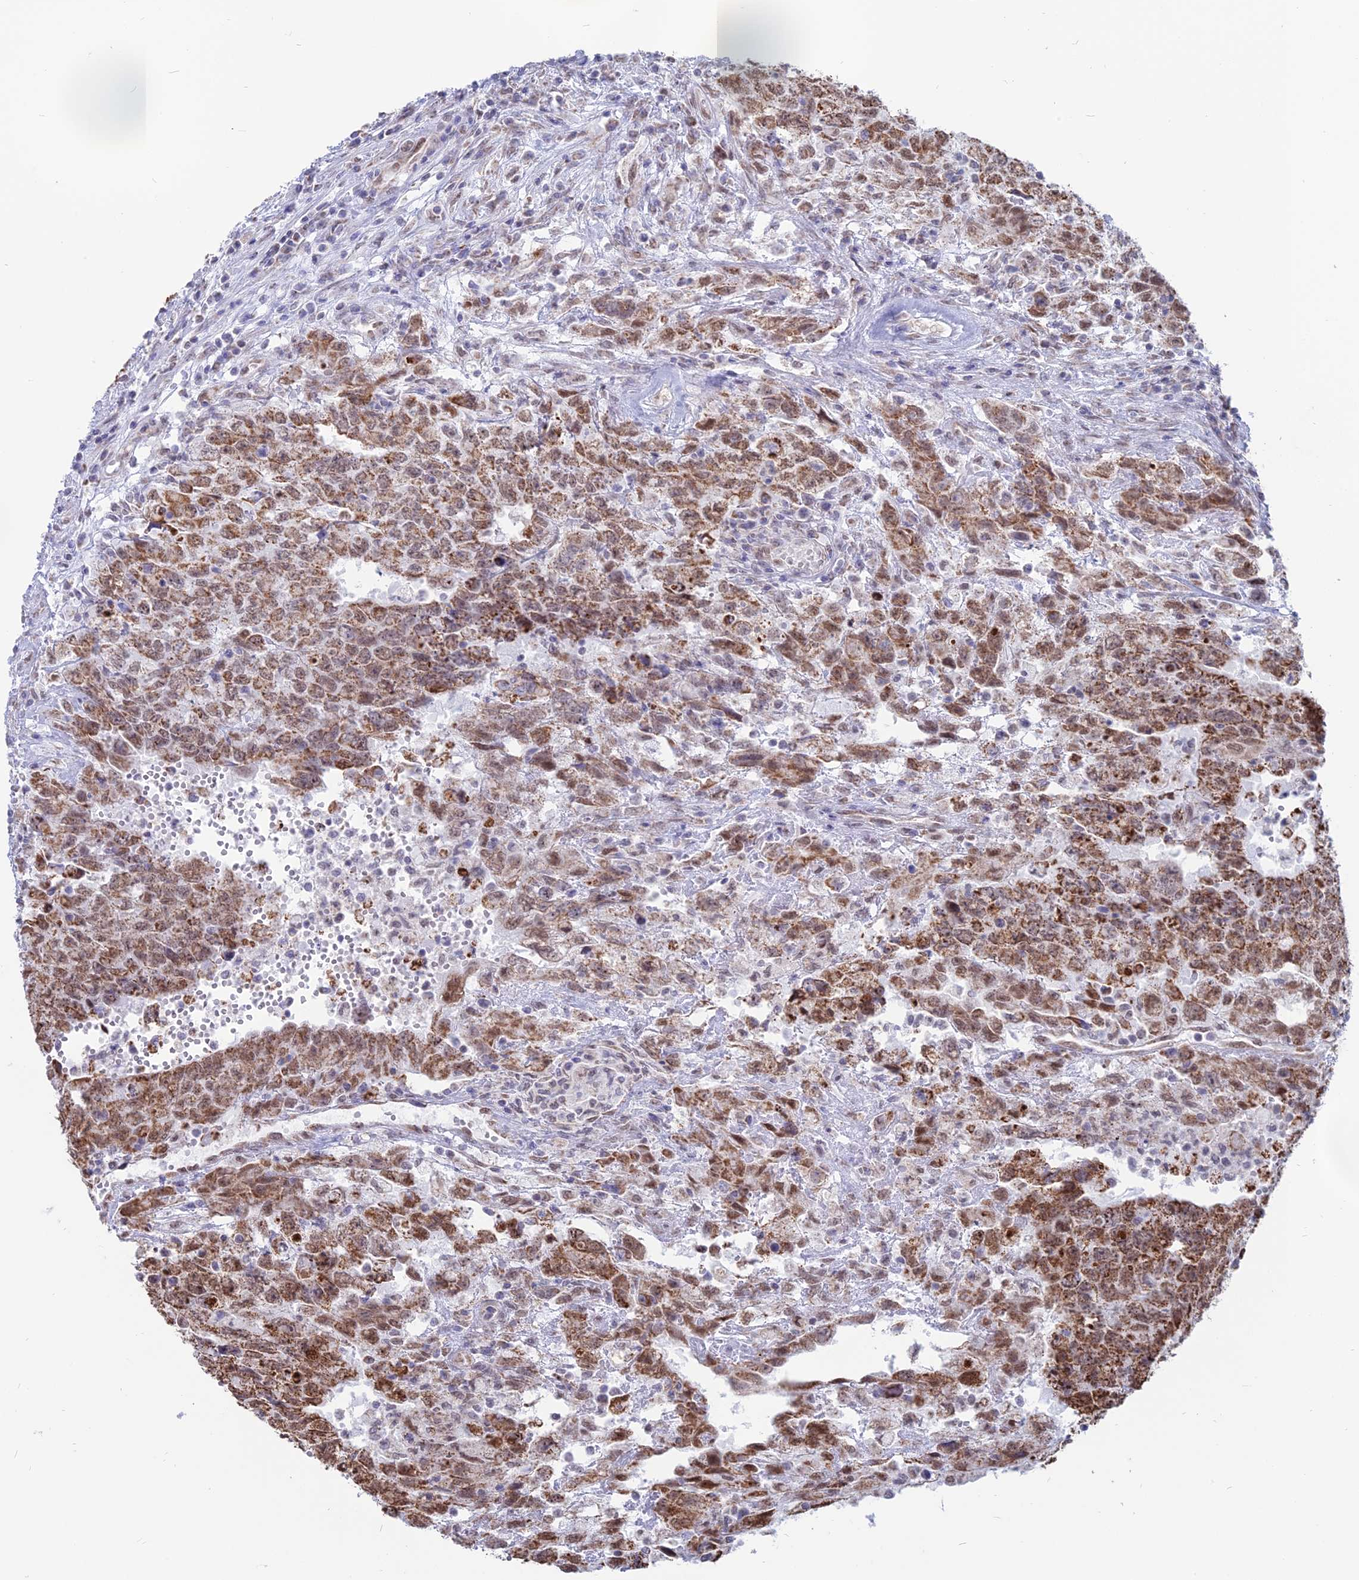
{"staining": {"intensity": "moderate", "quantity": ">75%", "location": "cytoplasmic/membranous"}, "tissue": "testis cancer", "cell_type": "Tumor cells", "image_type": "cancer", "snomed": [{"axis": "morphology", "description": "Carcinoma, Embryonal, NOS"}, {"axis": "topography", "description": "Testis"}], "caption": "IHC (DAB (3,3'-diaminobenzidine)) staining of embryonal carcinoma (testis) demonstrates moderate cytoplasmic/membranous protein positivity in about >75% of tumor cells.", "gene": "ARHGAP40", "patient": {"sex": "male", "age": 34}}